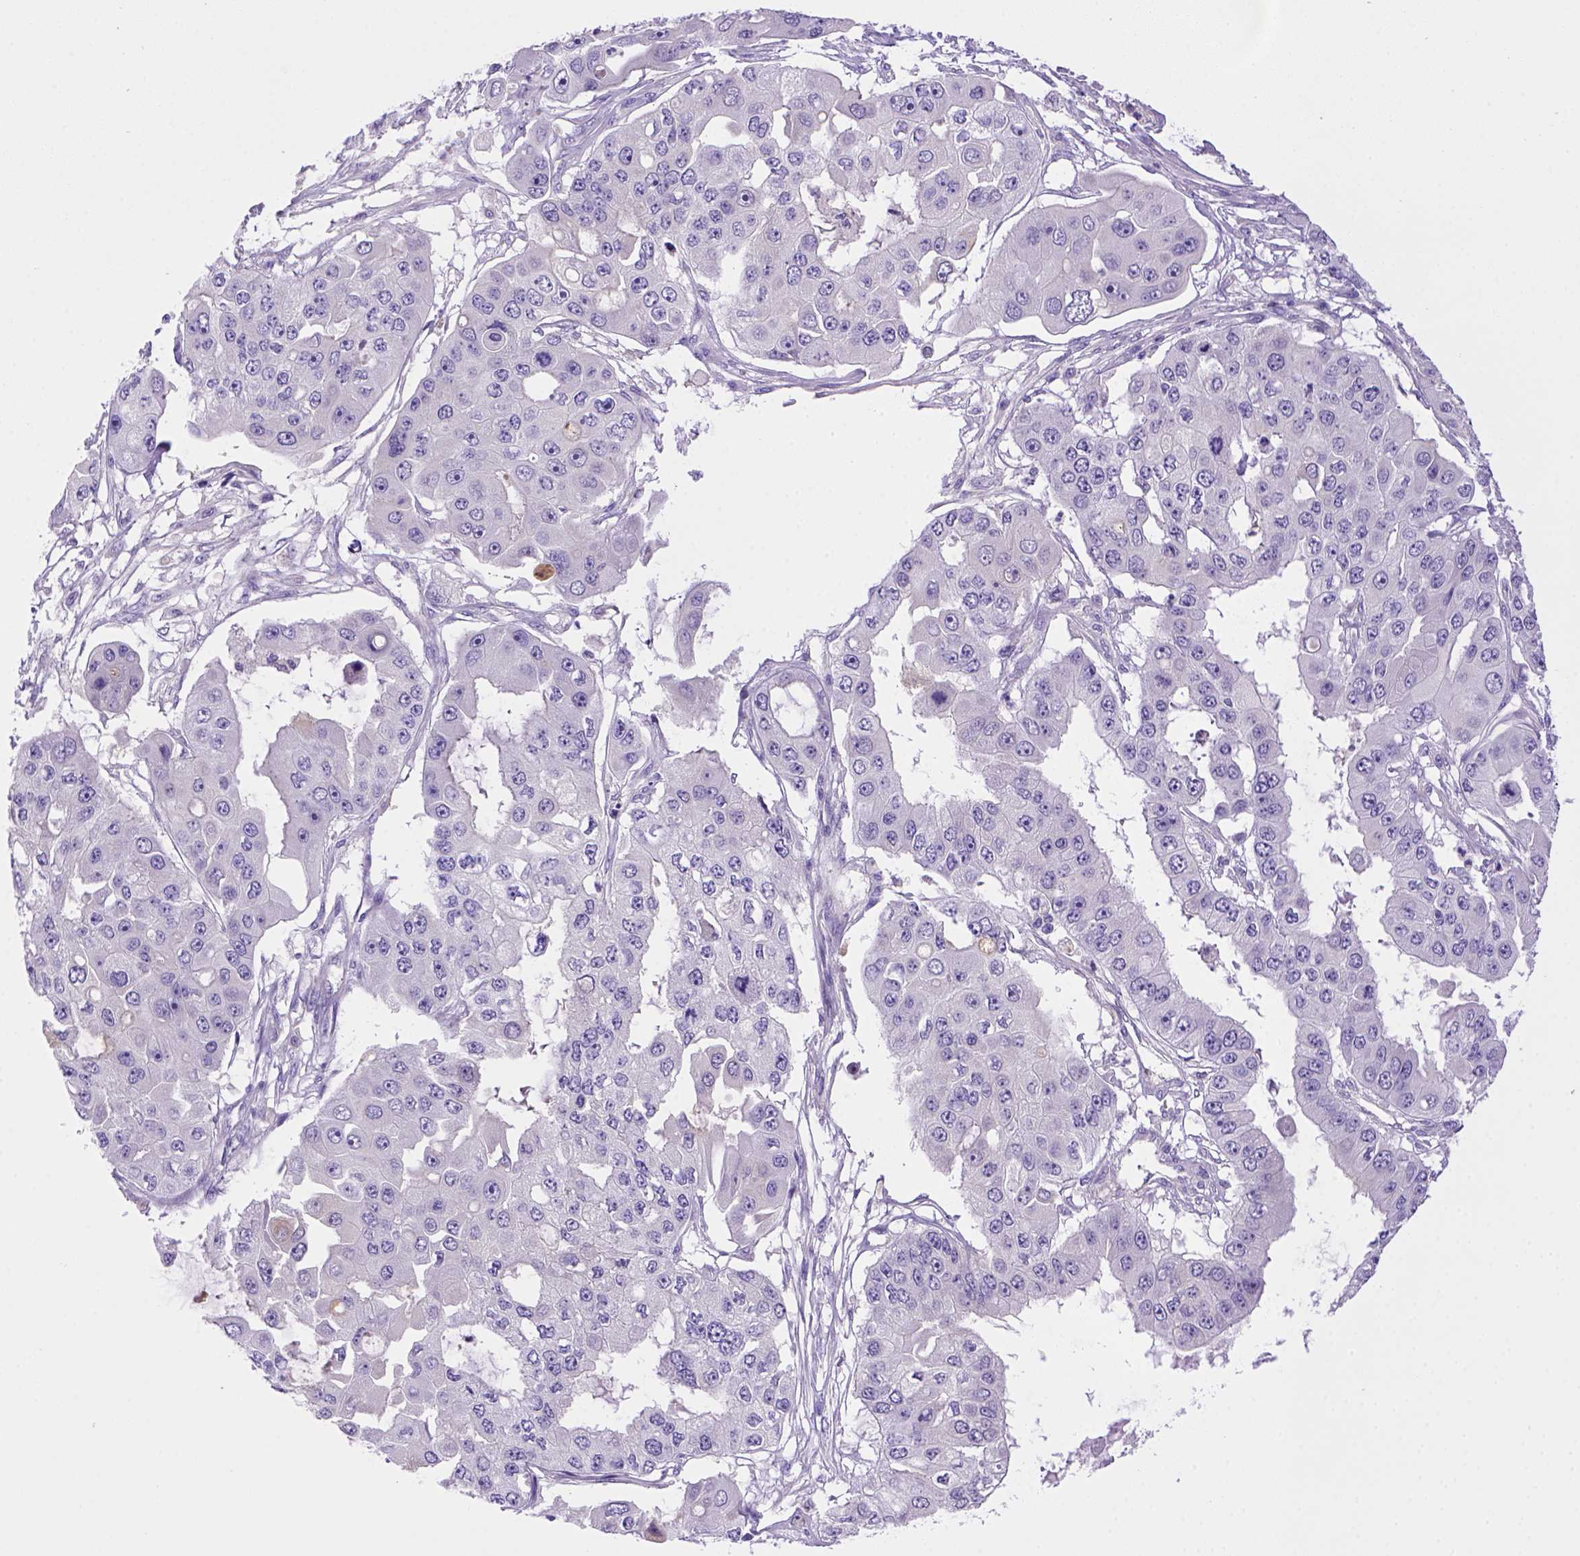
{"staining": {"intensity": "negative", "quantity": "none", "location": "none"}, "tissue": "ovarian cancer", "cell_type": "Tumor cells", "image_type": "cancer", "snomed": [{"axis": "morphology", "description": "Cystadenocarcinoma, serous, NOS"}, {"axis": "topography", "description": "Ovary"}], "caption": "This photomicrograph is of ovarian cancer stained with IHC to label a protein in brown with the nuclei are counter-stained blue. There is no expression in tumor cells. (DAB IHC visualized using brightfield microscopy, high magnification).", "gene": "BAAT", "patient": {"sex": "female", "age": 56}}